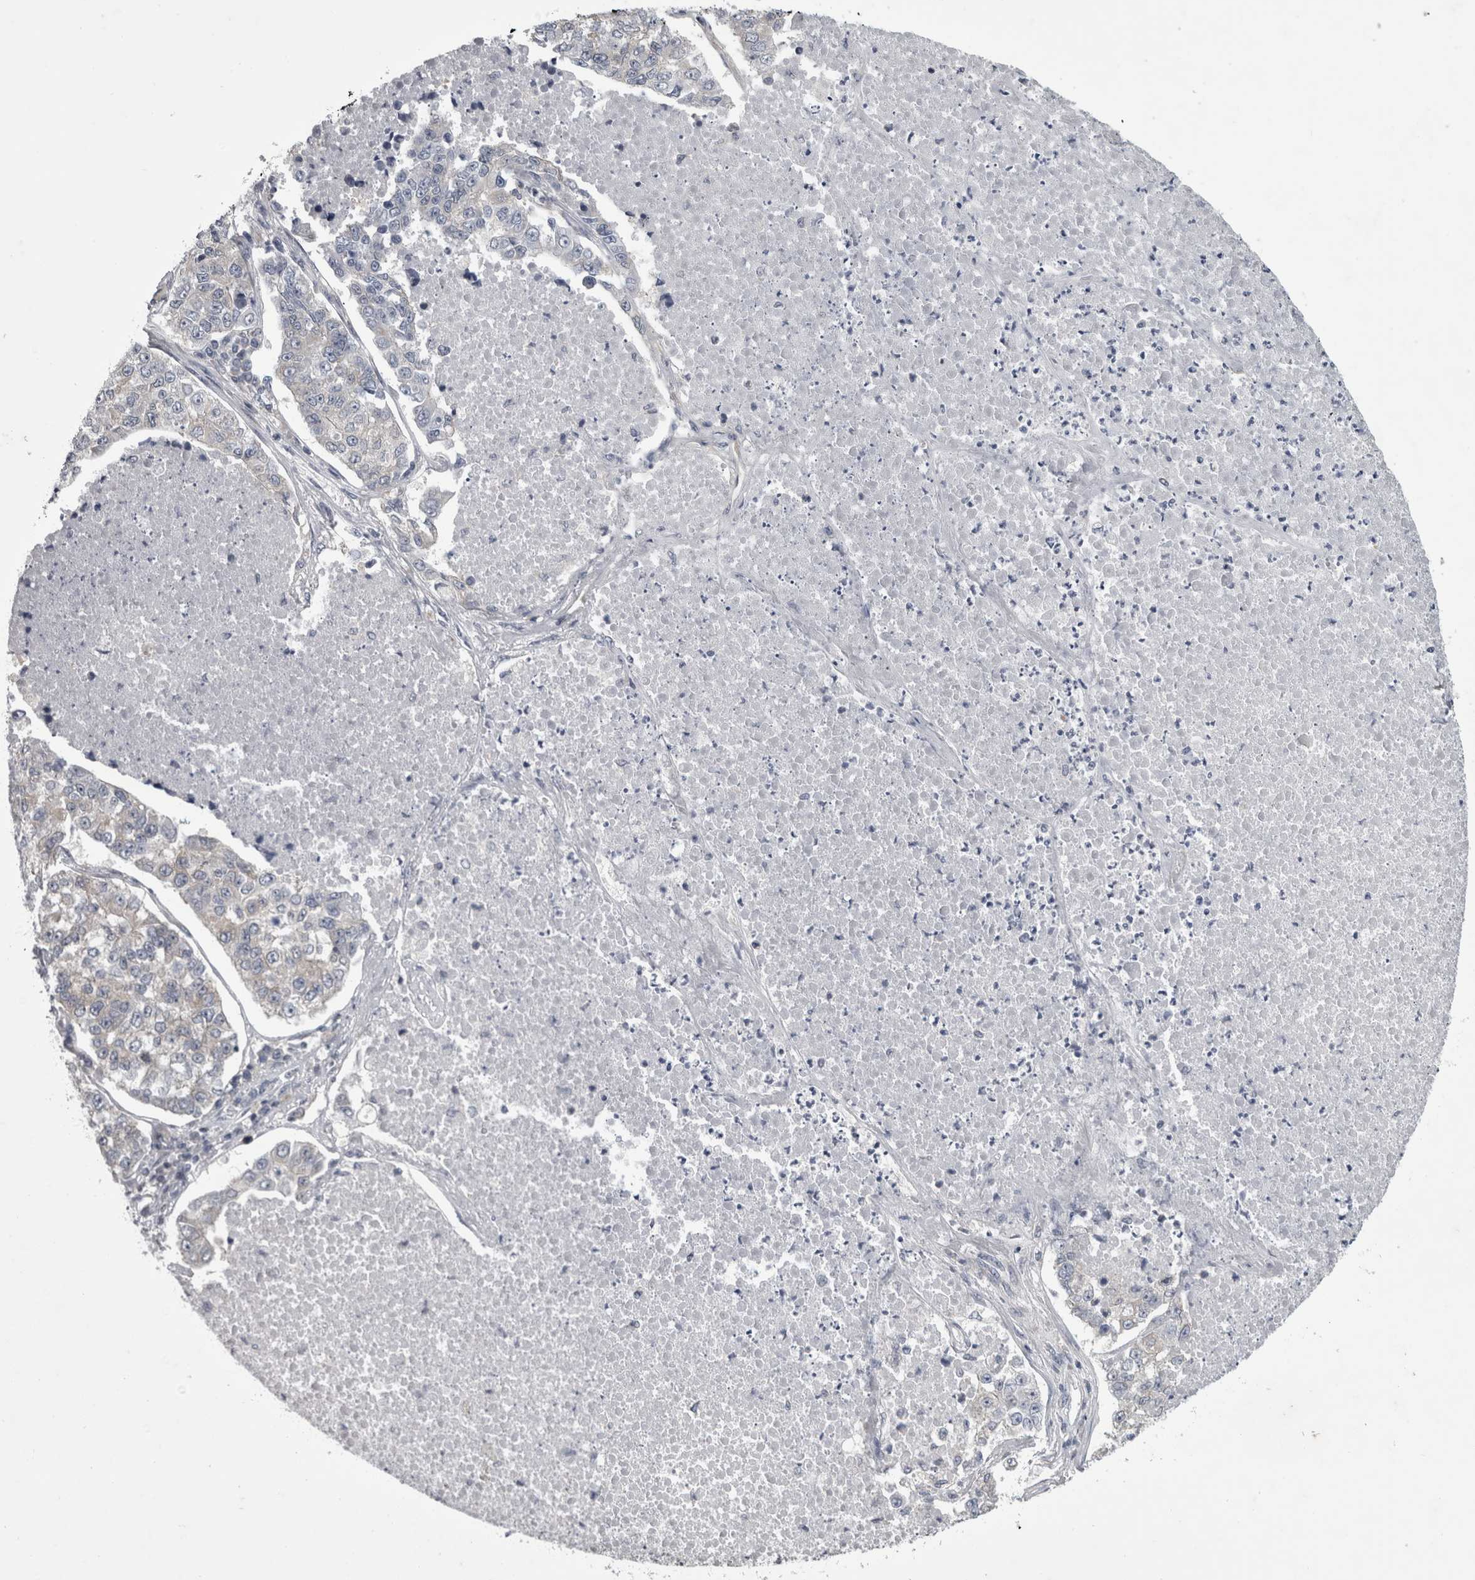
{"staining": {"intensity": "weak", "quantity": "<25%", "location": "cytoplasmic/membranous"}, "tissue": "lung cancer", "cell_type": "Tumor cells", "image_type": "cancer", "snomed": [{"axis": "morphology", "description": "Adenocarcinoma, NOS"}, {"axis": "topography", "description": "Lung"}], "caption": "A high-resolution photomicrograph shows IHC staining of lung cancer (adenocarcinoma), which exhibits no significant expression in tumor cells. The staining was performed using DAB (3,3'-diaminobenzidine) to visualize the protein expression in brown, while the nuclei were stained in blue with hematoxylin (Magnification: 20x).", "gene": "PRRC2C", "patient": {"sex": "male", "age": 49}}